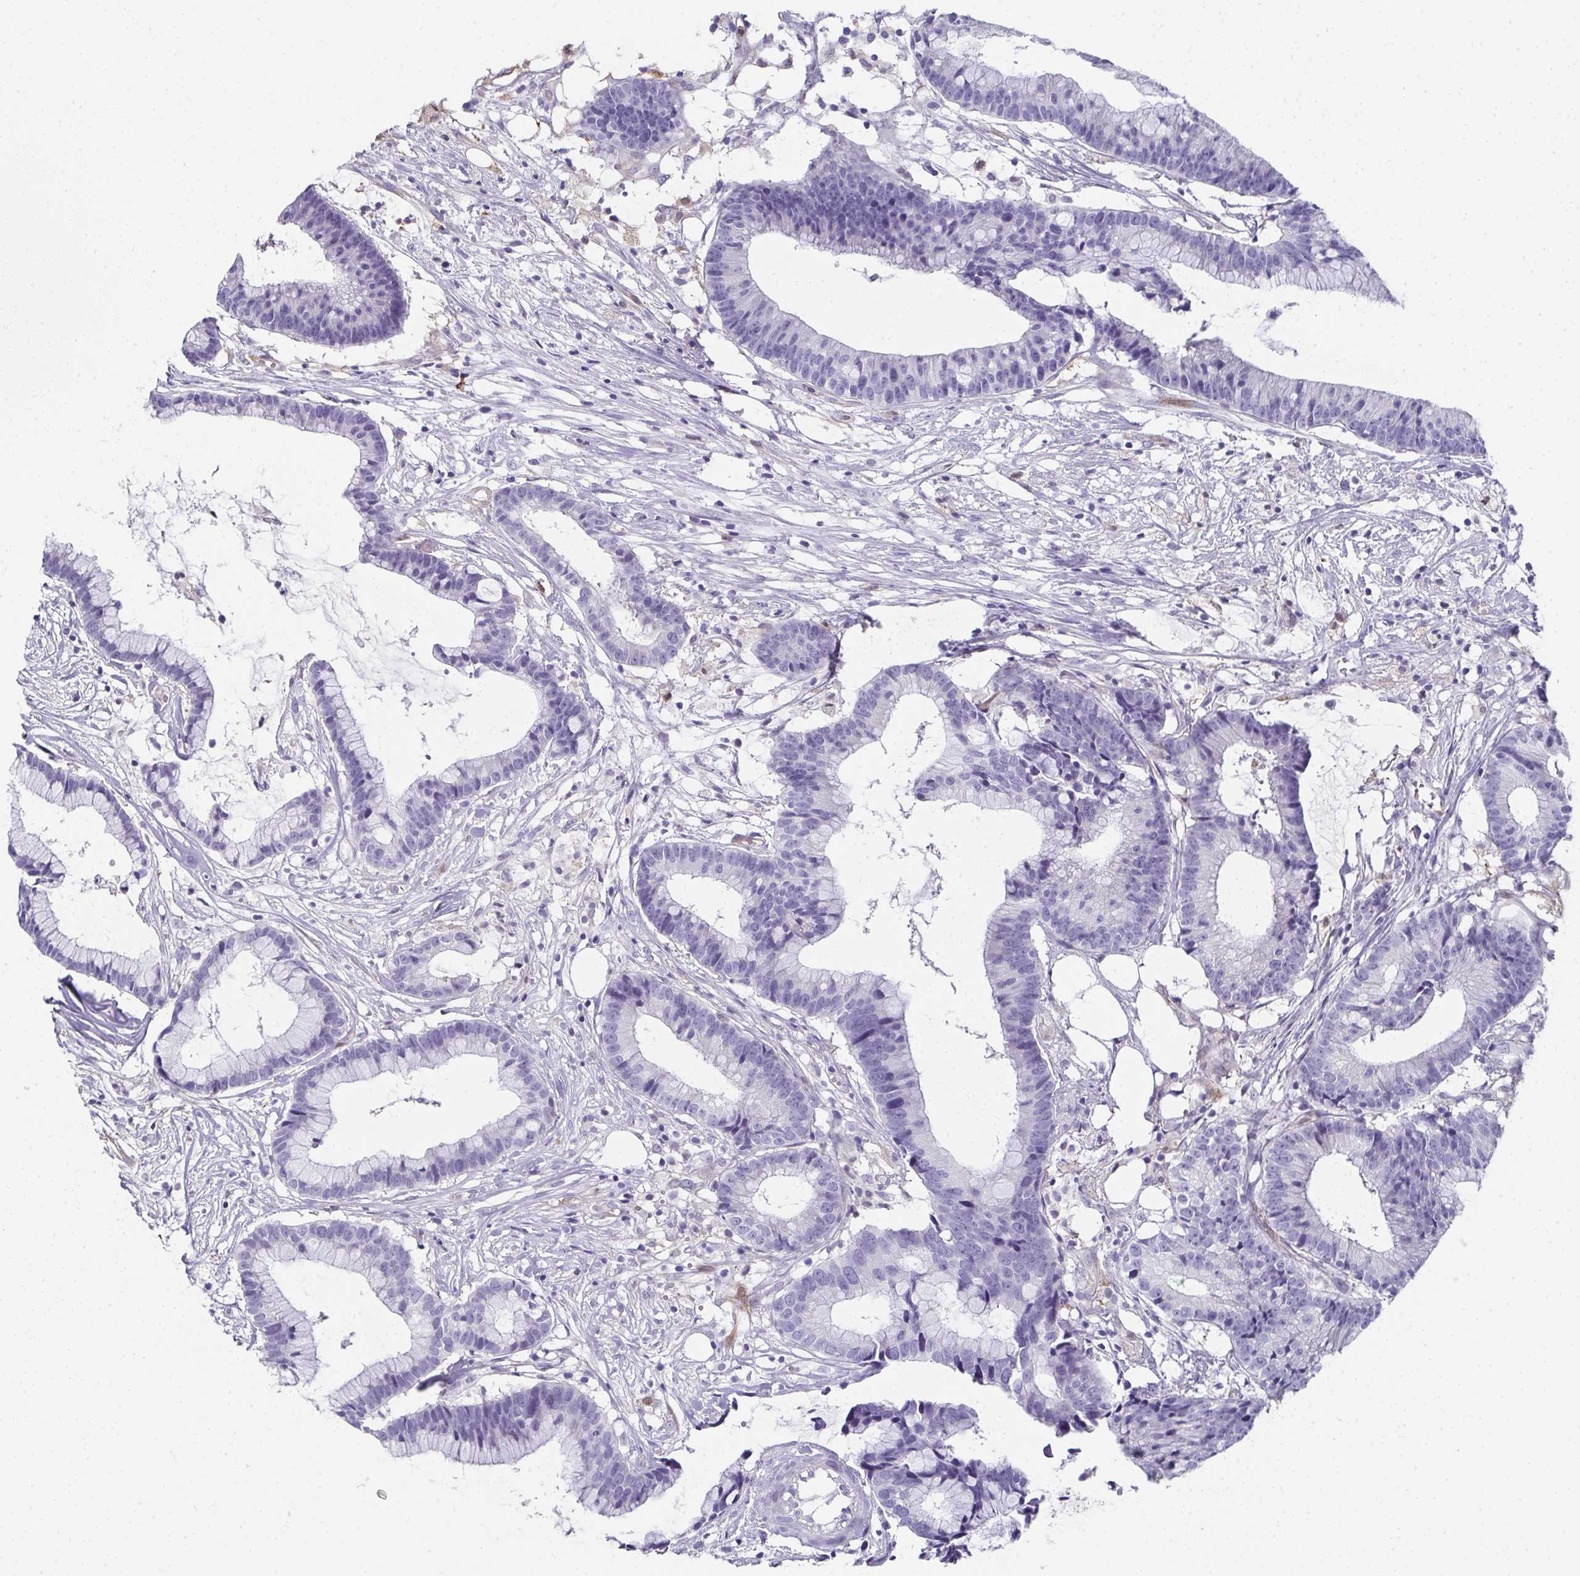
{"staining": {"intensity": "negative", "quantity": "none", "location": "none"}, "tissue": "colorectal cancer", "cell_type": "Tumor cells", "image_type": "cancer", "snomed": [{"axis": "morphology", "description": "Adenocarcinoma, NOS"}, {"axis": "topography", "description": "Colon"}], "caption": "A high-resolution photomicrograph shows IHC staining of colorectal adenocarcinoma, which reveals no significant positivity in tumor cells.", "gene": "RBP1", "patient": {"sex": "female", "age": 78}}